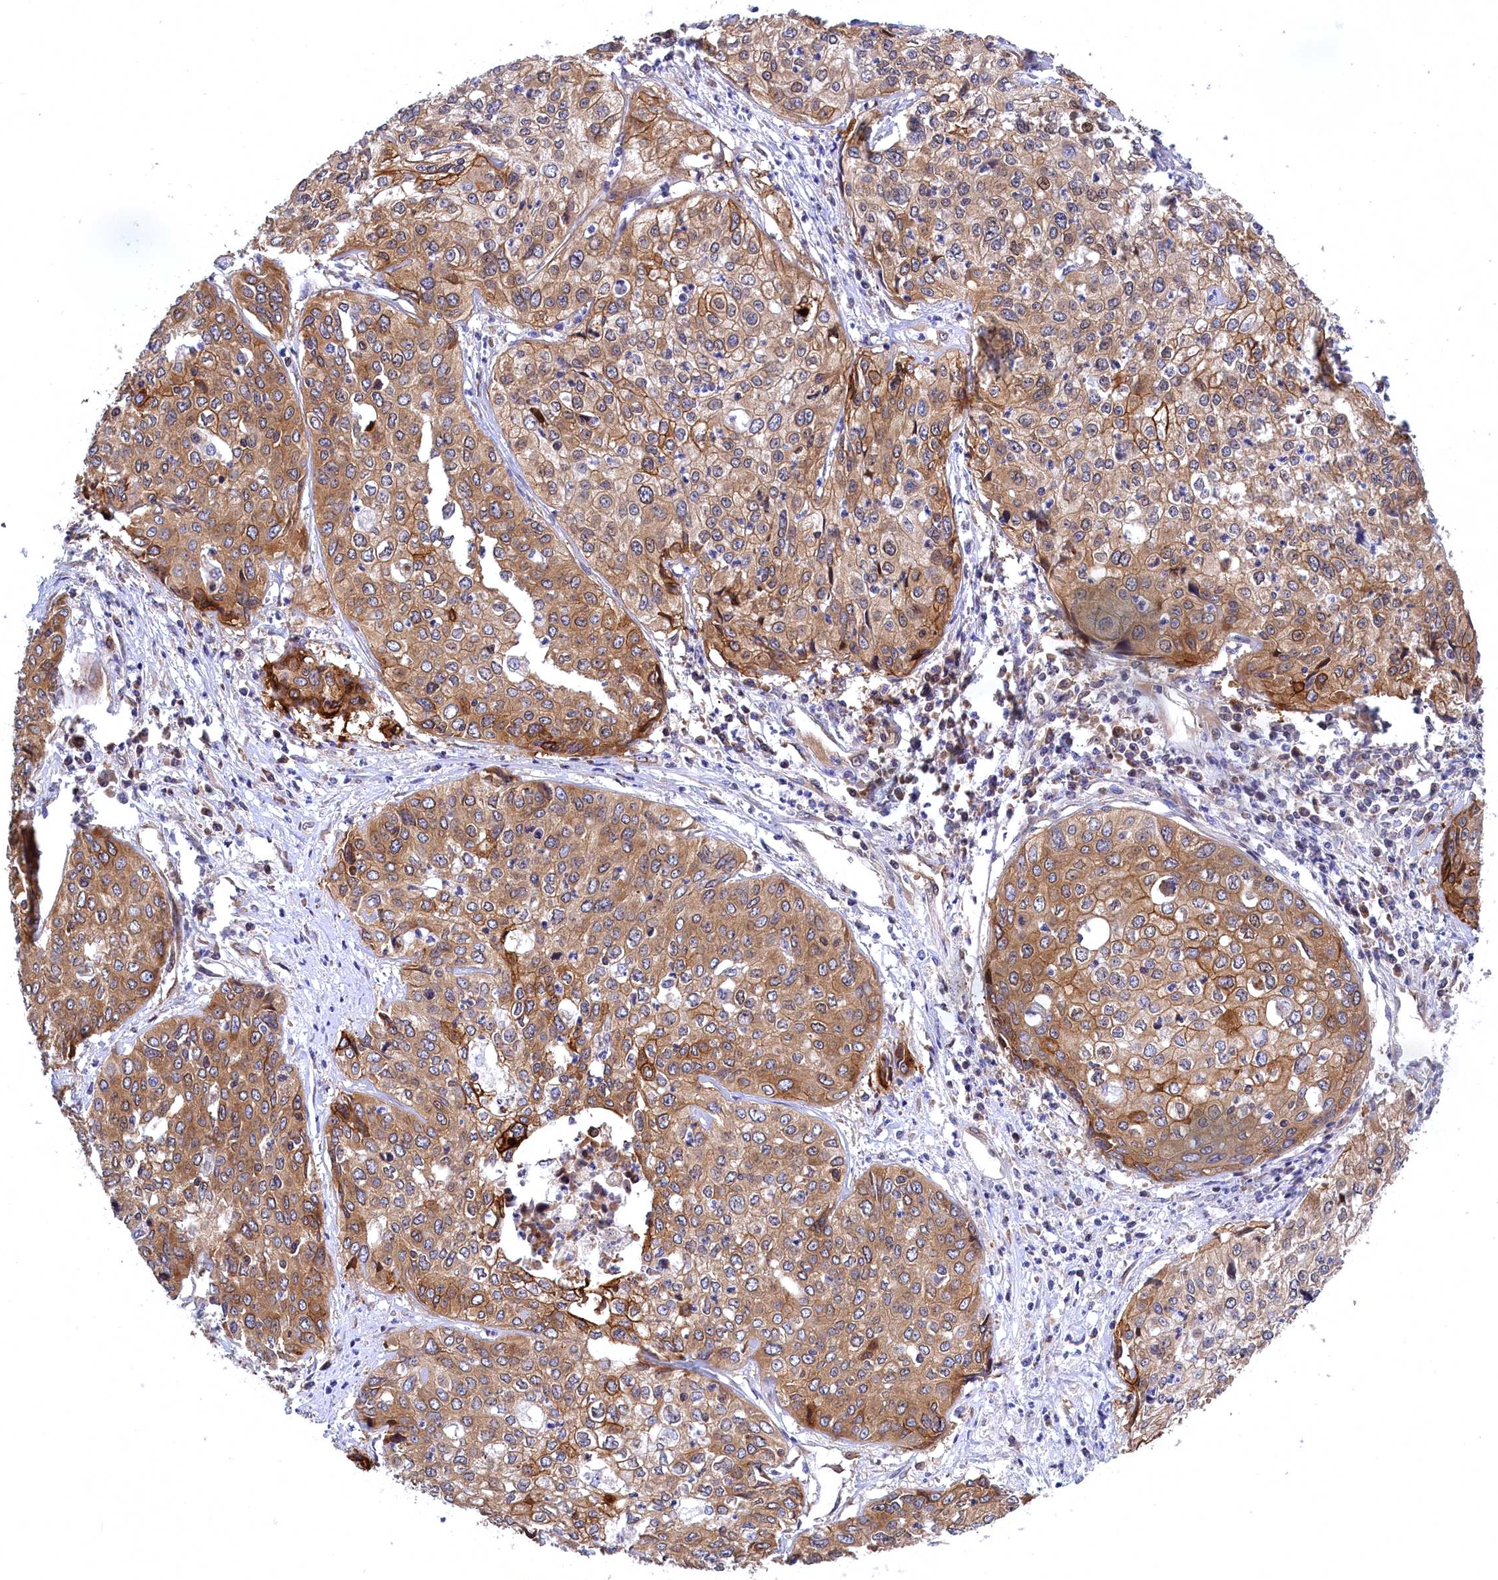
{"staining": {"intensity": "moderate", "quantity": ">75%", "location": "cytoplasmic/membranous"}, "tissue": "cervical cancer", "cell_type": "Tumor cells", "image_type": "cancer", "snomed": [{"axis": "morphology", "description": "Squamous cell carcinoma, NOS"}, {"axis": "topography", "description": "Cervix"}], "caption": "This micrograph shows cervical cancer (squamous cell carcinoma) stained with immunohistochemistry (IHC) to label a protein in brown. The cytoplasmic/membranous of tumor cells show moderate positivity for the protein. Nuclei are counter-stained blue.", "gene": "NAA10", "patient": {"sex": "female", "age": 31}}